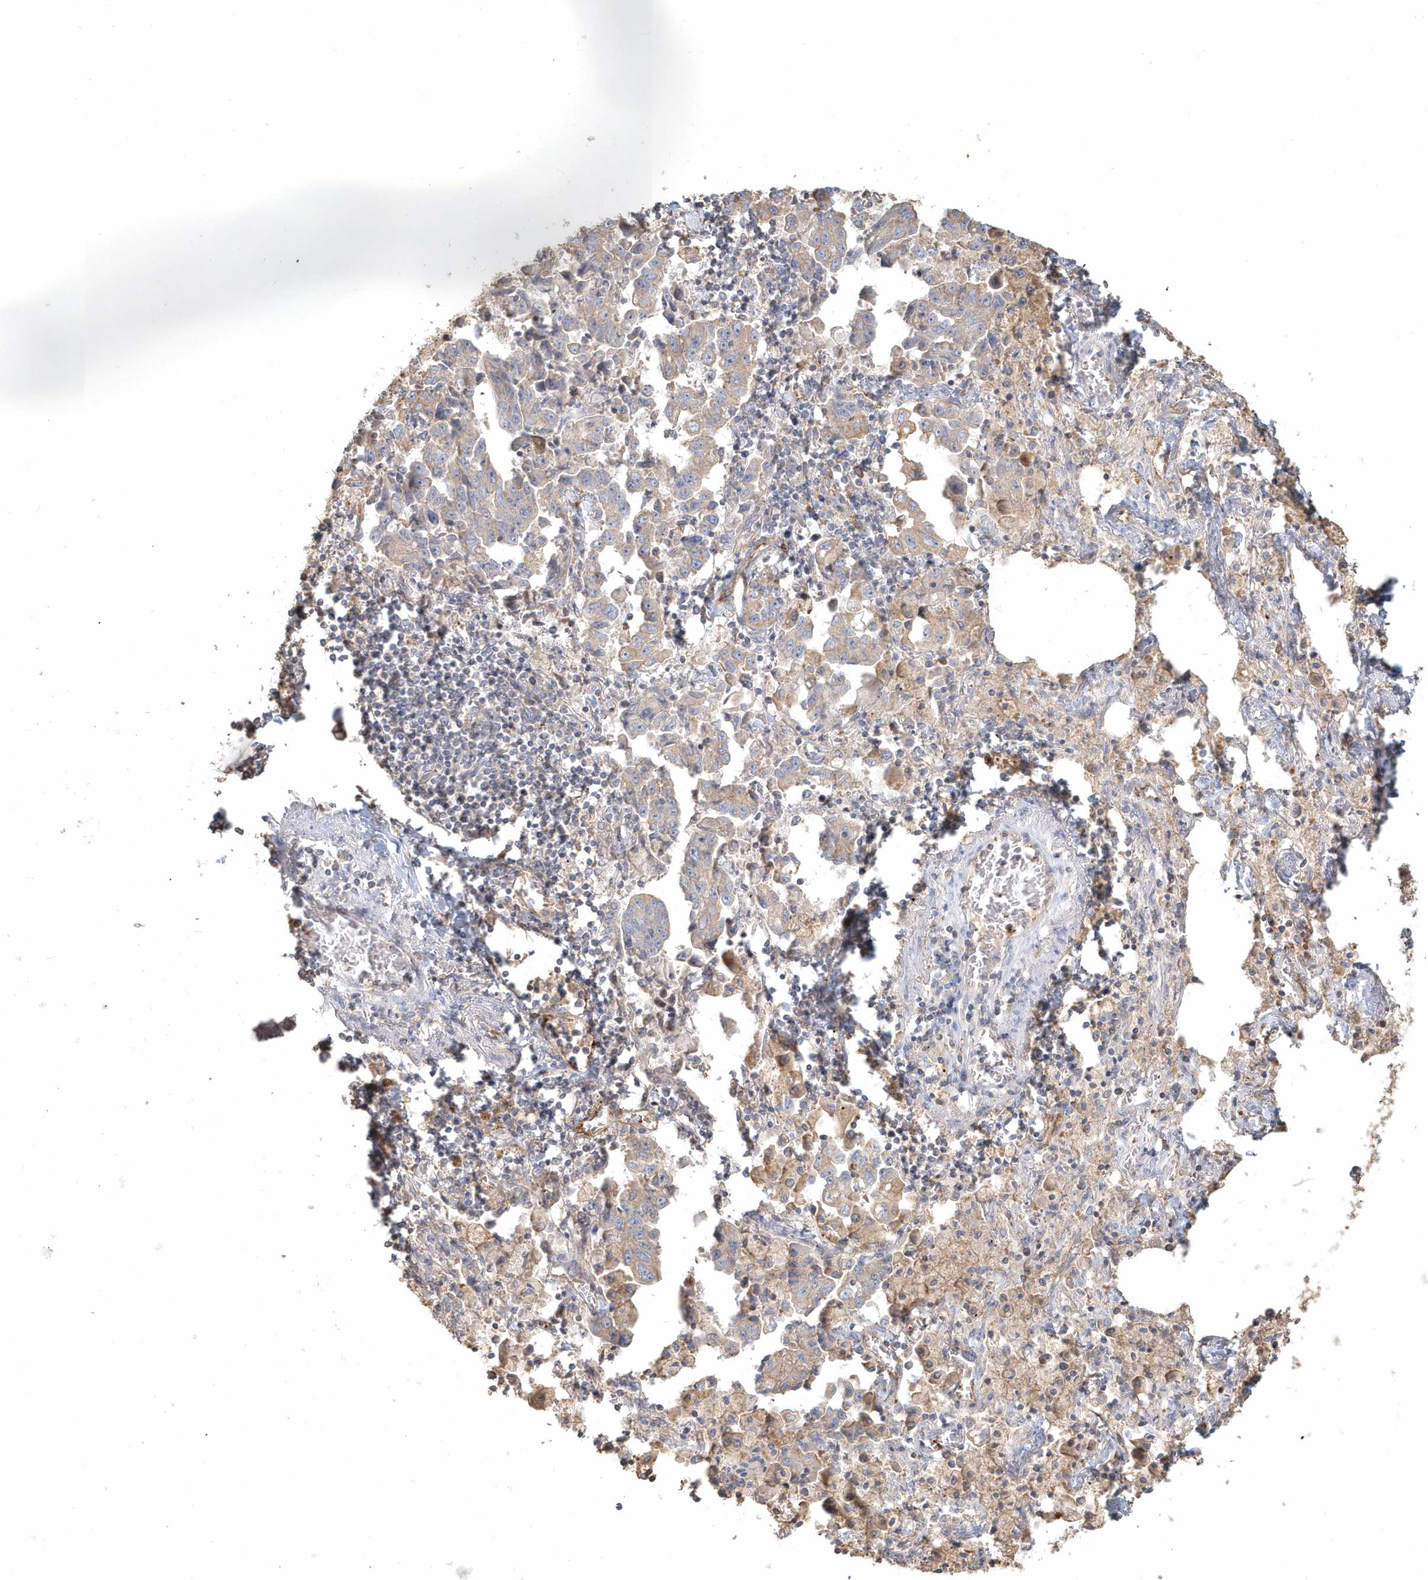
{"staining": {"intensity": "weak", "quantity": "25%-75%", "location": "cytoplasmic/membranous"}, "tissue": "lung cancer", "cell_type": "Tumor cells", "image_type": "cancer", "snomed": [{"axis": "morphology", "description": "Adenocarcinoma, NOS"}, {"axis": "topography", "description": "Lung"}], "caption": "Immunohistochemistry (IHC) micrograph of neoplastic tissue: human lung cancer stained using immunohistochemistry (IHC) reveals low levels of weak protein expression localized specifically in the cytoplasmic/membranous of tumor cells, appearing as a cytoplasmic/membranous brown color.", "gene": "MMRN1", "patient": {"sex": "female", "age": 51}}